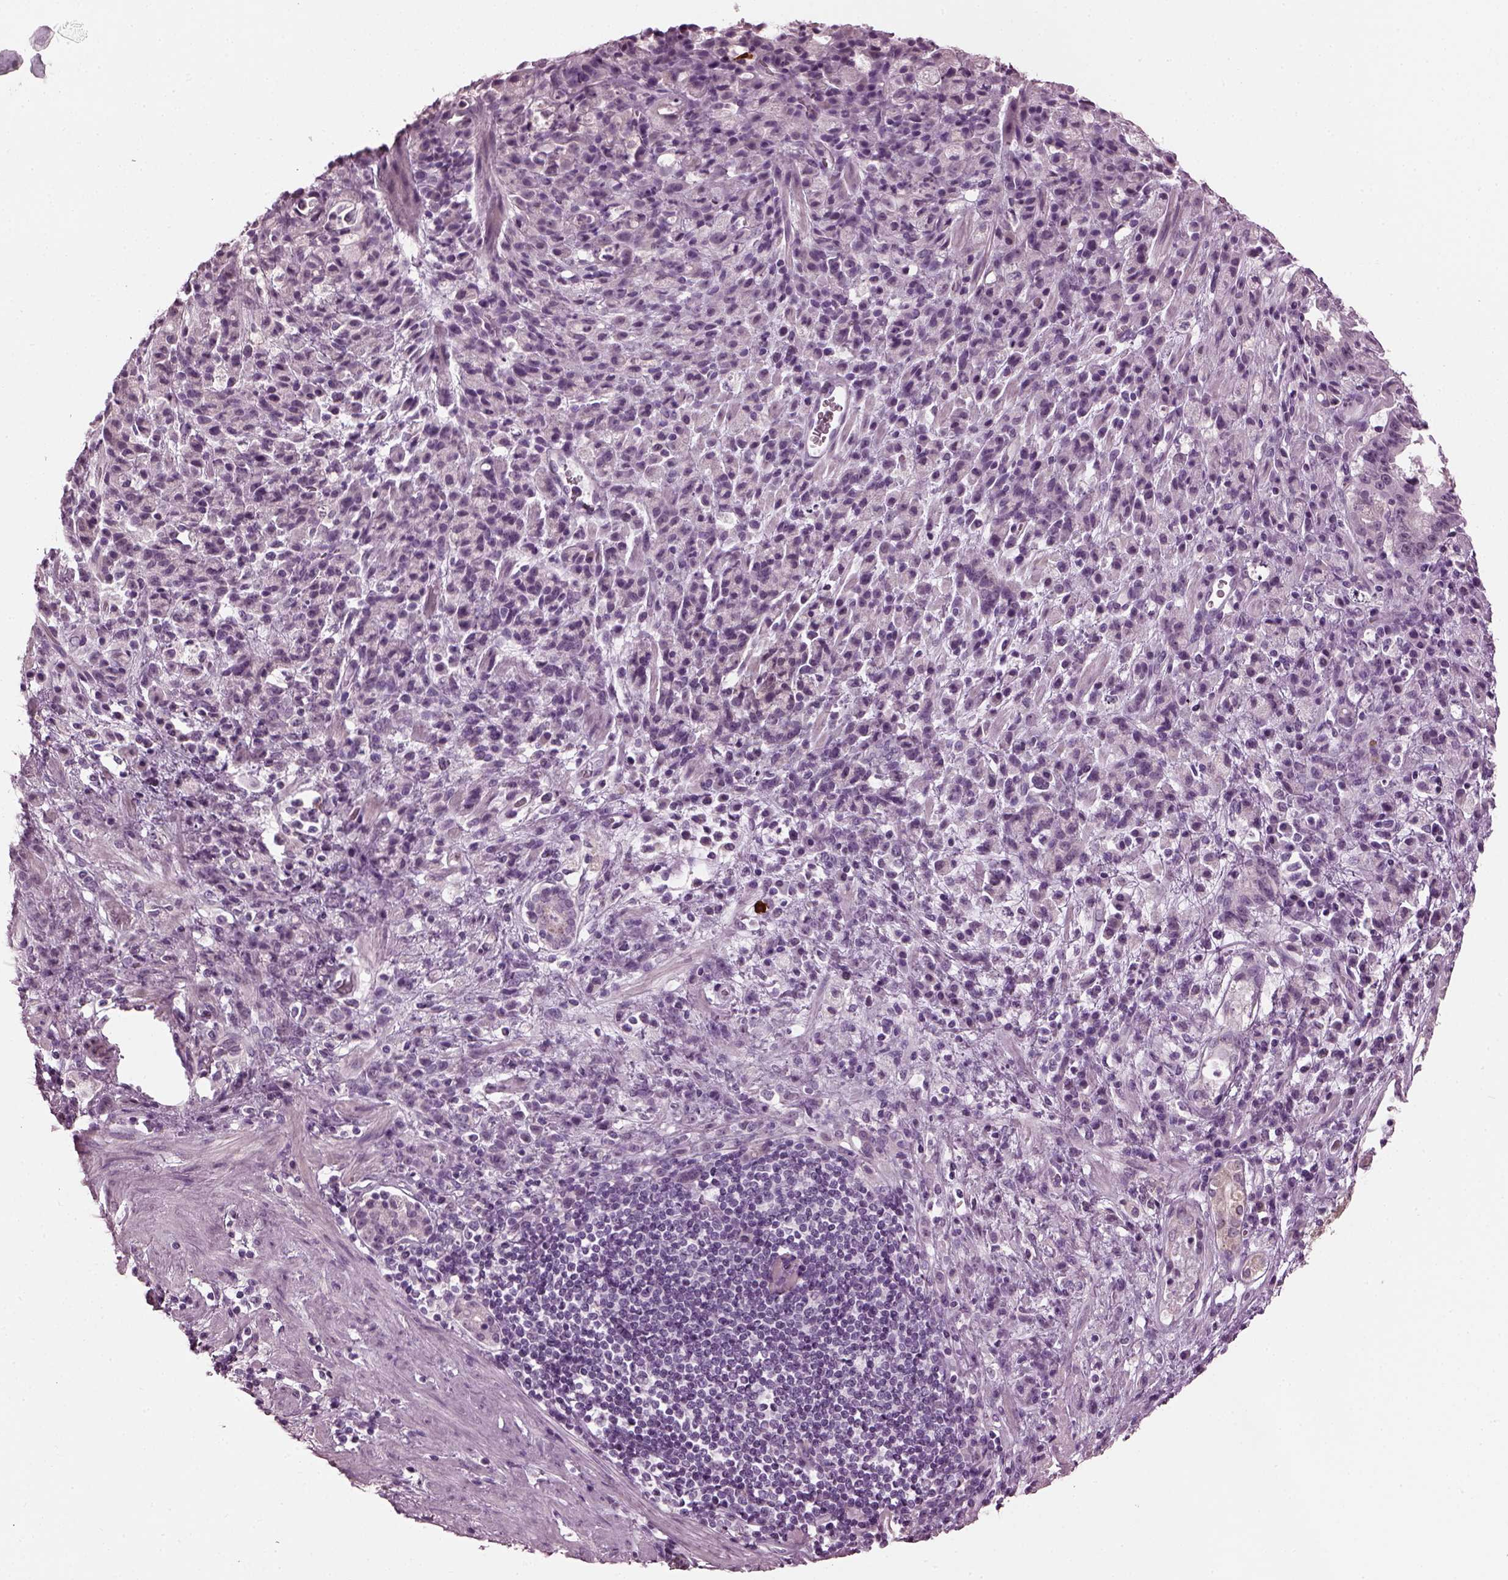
{"staining": {"intensity": "negative", "quantity": "none", "location": "none"}, "tissue": "stomach cancer", "cell_type": "Tumor cells", "image_type": "cancer", "snomed": [{"axis": "morphology", "description": "Adenocarcinoma, NOS"}, {"axis": "topography", "description": "Stomach"}], "caption": "DAB immunohistochemical staining of adenocarcinoma (stomach) displays no significant staining in tumor cells.", "gene": "SLC6A17", "patient": {"sex": "female", "age": 60}}